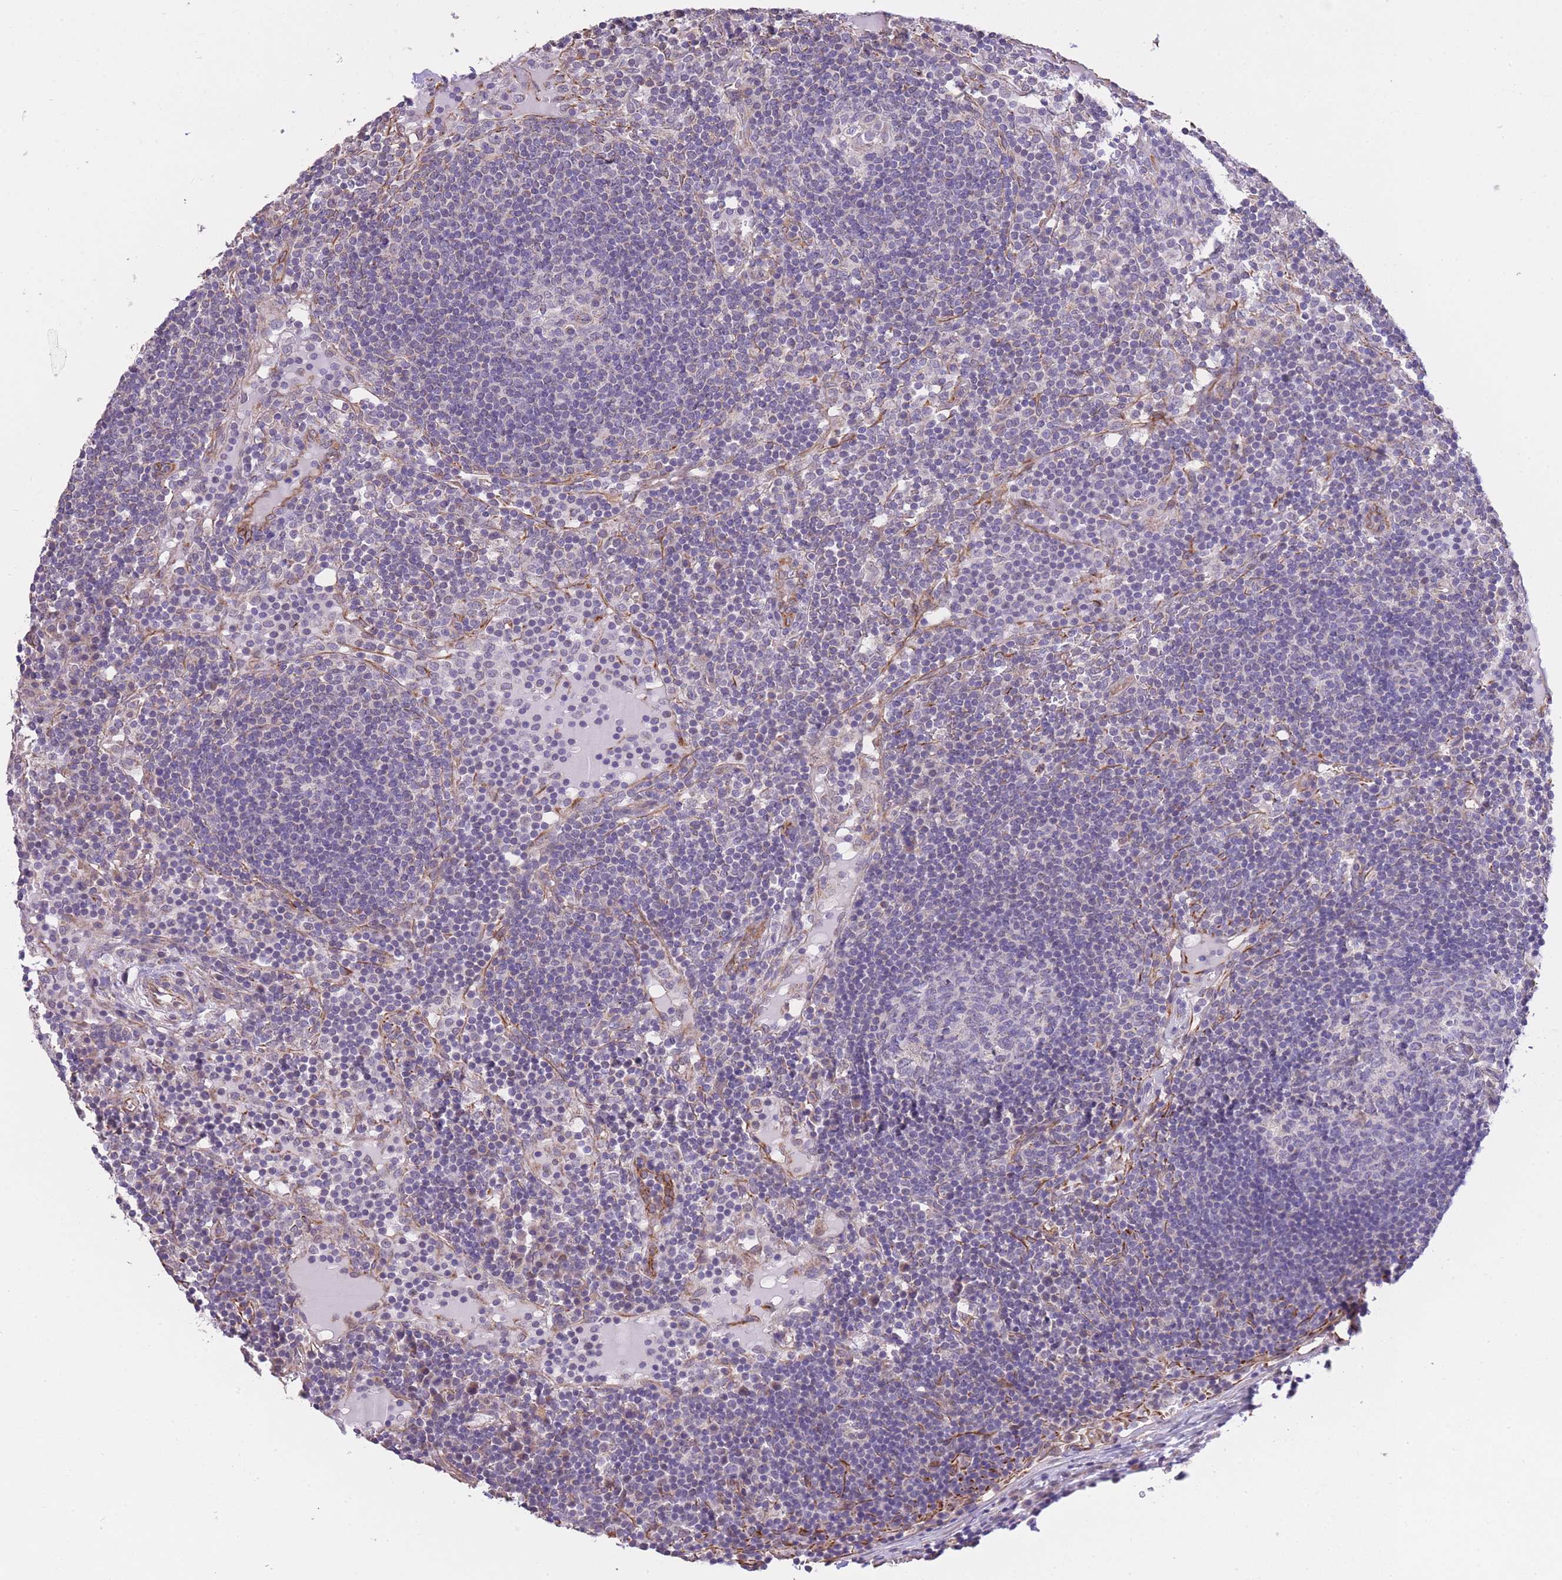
{"staining": {"intensity": "negative", "quantity": "none", "location": "none"}, "tissue": "lymph node", "cell_type": "Germinal center cells", "image_type": "normal", "snomed": [{"axis": "morphology", "description": "Normal tissue, NOS"}, {"axis": "topography", "description": "Lymph node"}], "caption": "Human lymph node stained for a protein using immunohistochemistry (IHC) demonstrates no expression in germinal center cells.", "gene": "CTBP1", "patient": {"sex": "male", "age": 53}}